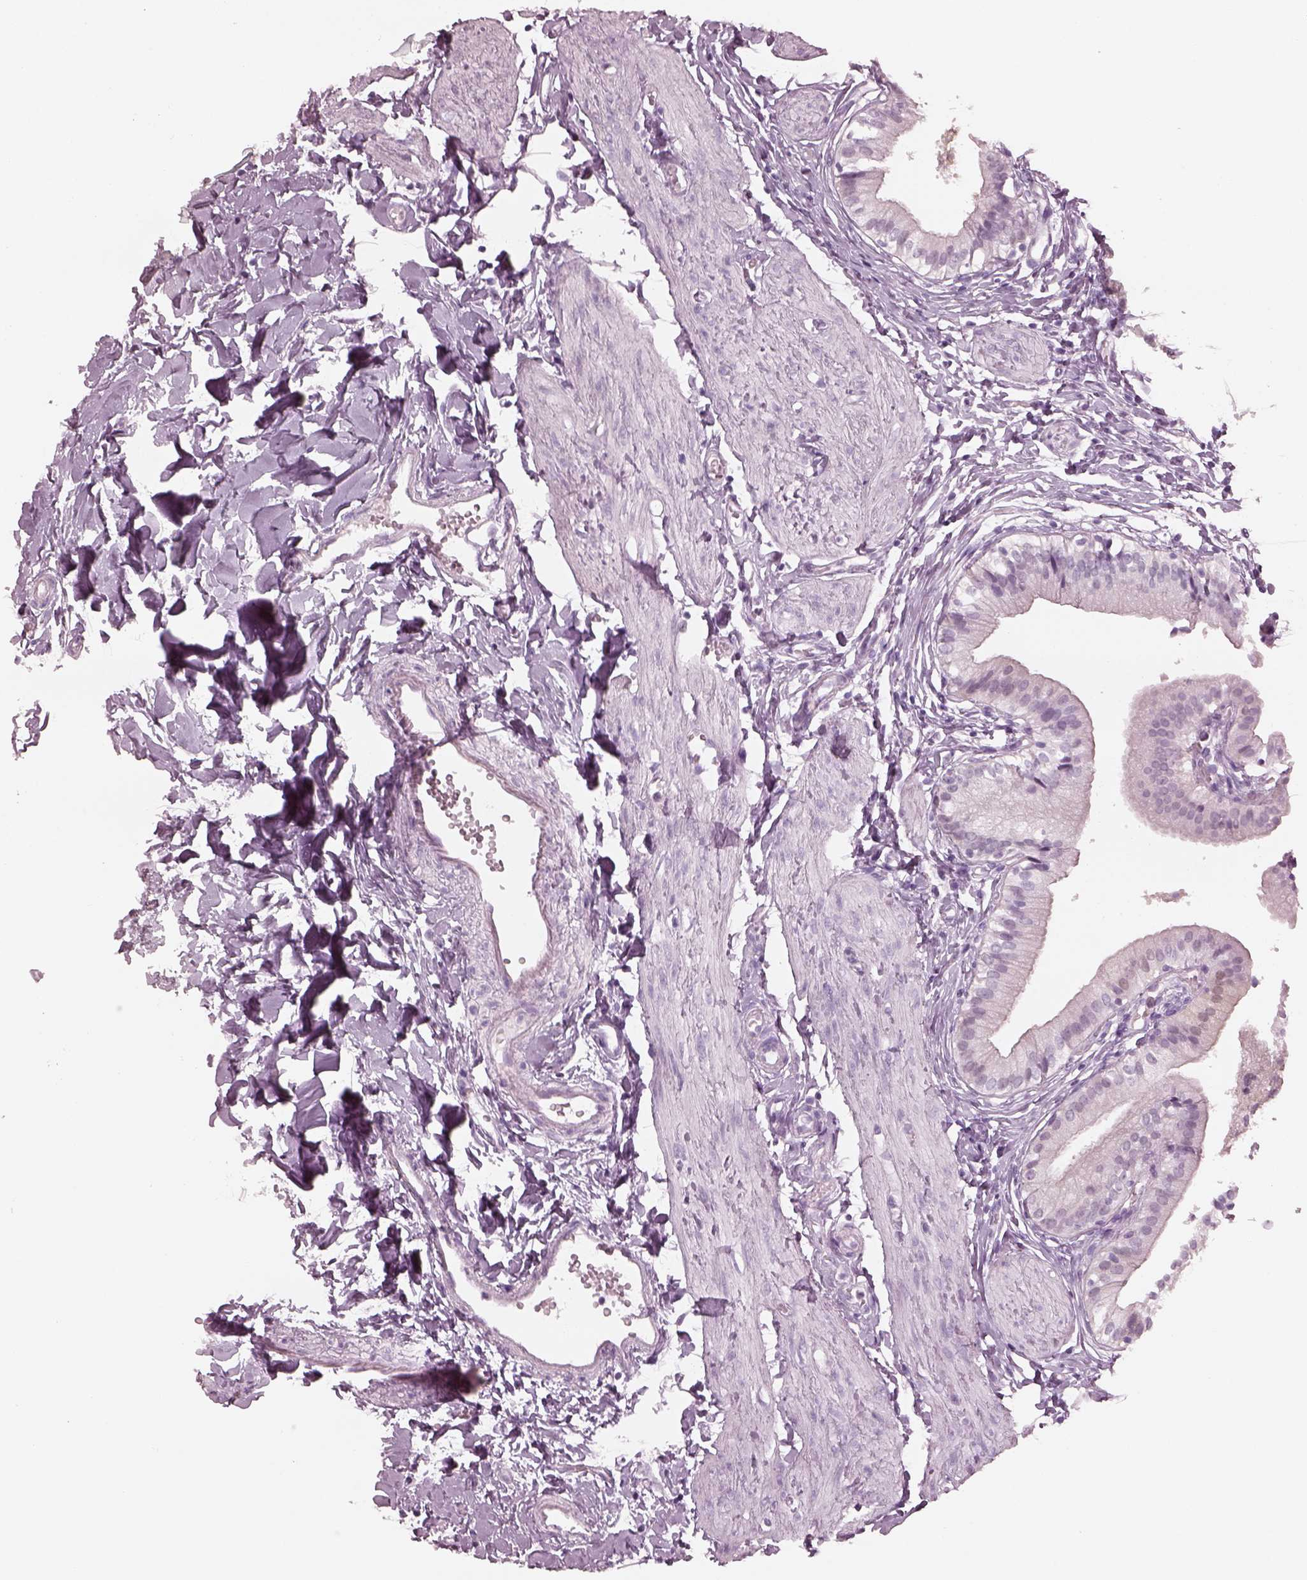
{"staining": {"intensity": "negative", "quantity": "none", "location": "none"}, "tissue": "gallbladder", "cell_type": "Glandular cells", "image_type": "normal", "snomed": [{"axis": "morphology", "description": "Normal tissue, NOS"}, {"axis": "topography", "description": "Gallbladder"}], "caption": "A micrograph of gallbladder stained for a protein reveals no brown staining in glandular cells.", "gene": "C2orf81", "patient": {"sex": "female", "age": 47}}